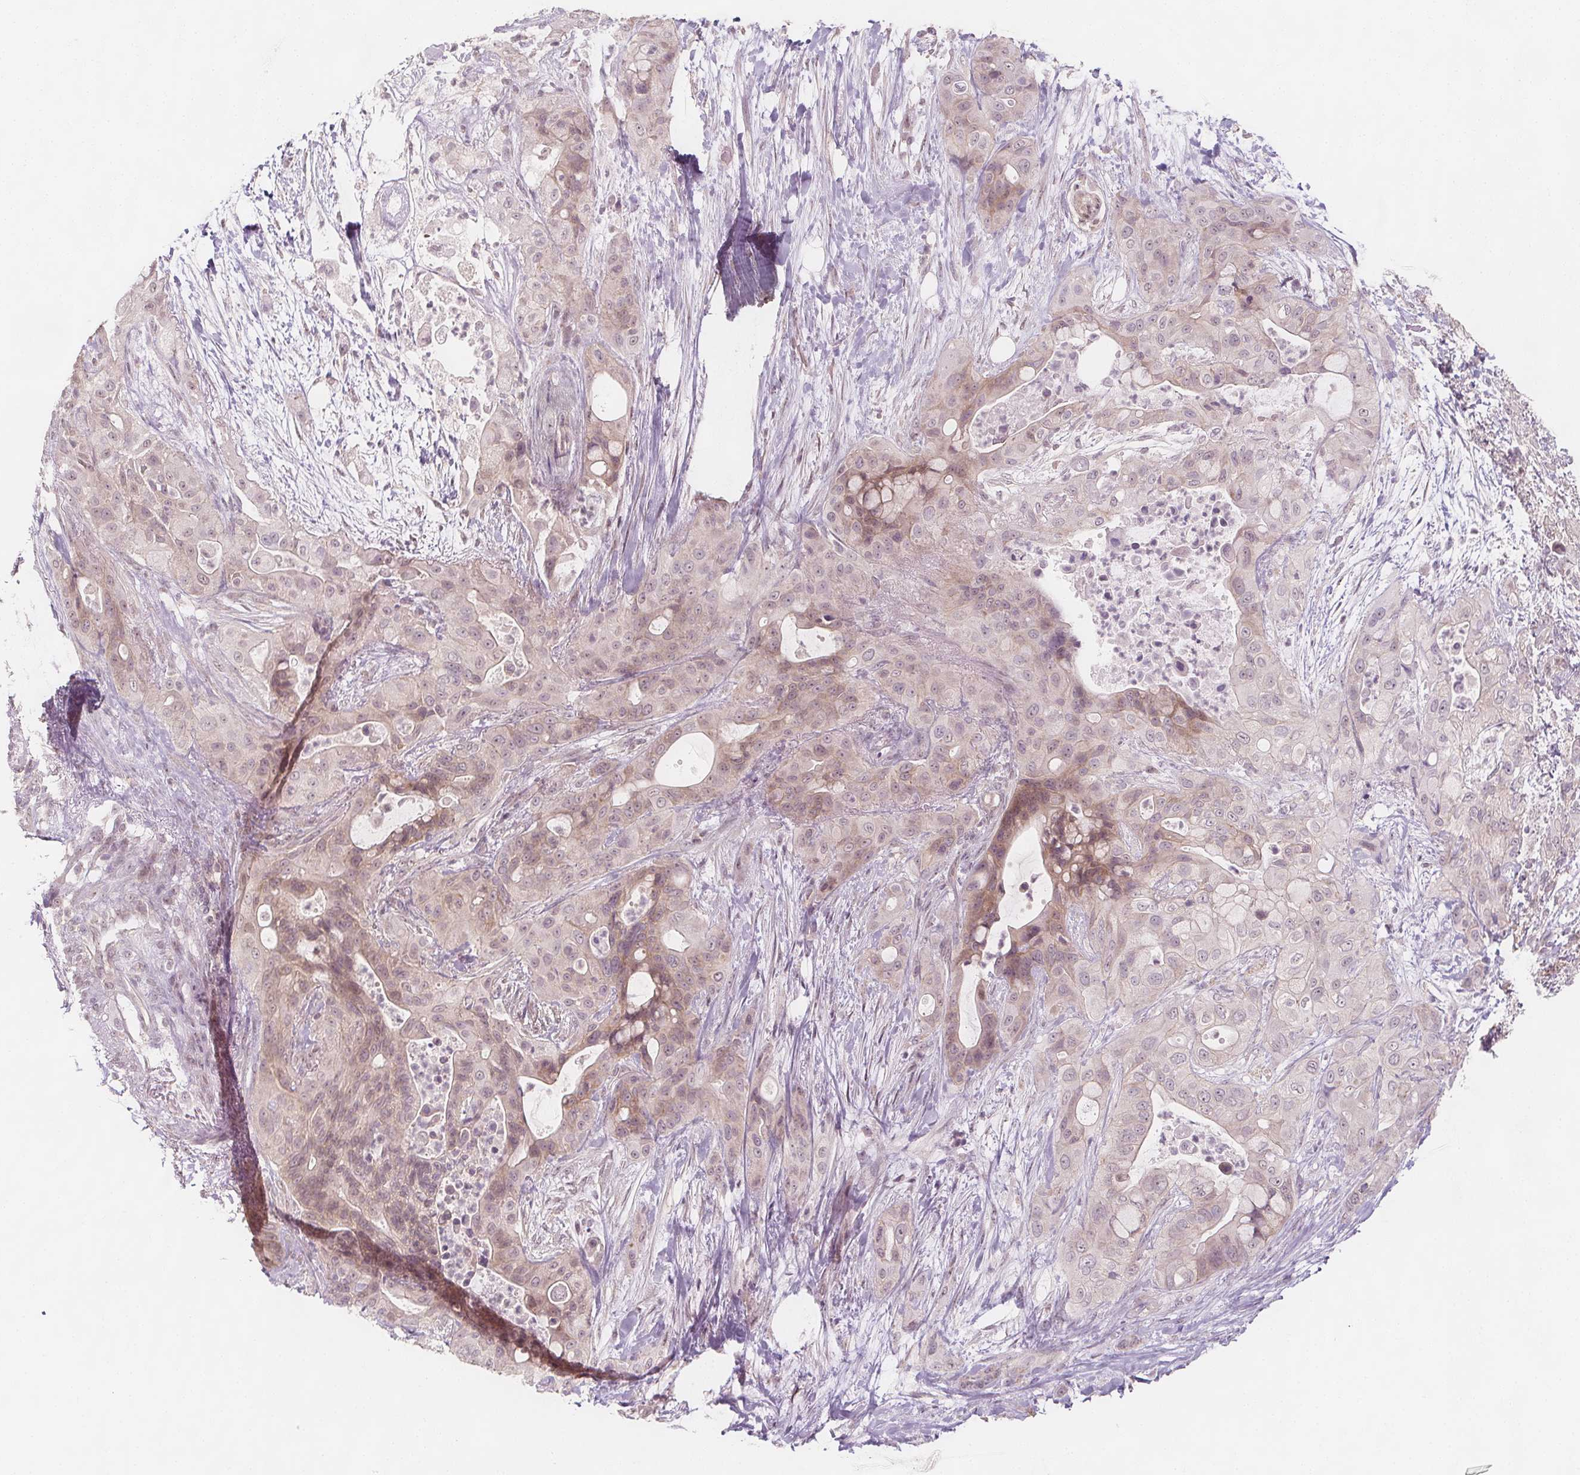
{"staining": {"intensity": "weak", "quantity": "<25%", "location": "cytoplasmic/membranous,nuclear"}, "tissue": "pancreatic cancer", "cell_type": "Tumor cells", "image_type": "cancer", "snomed": [{"axis": "morphology", "description": "Adenocarcinoma, NOS"}, {"axis": "topography", "description": "Pancreas"}], "caption": "The micrograph displays no staining of tumor cells in adenocarcinoma (pancreatic).", "gene": "C1orf167", "patient": {"sex": "male", "age": 71}}